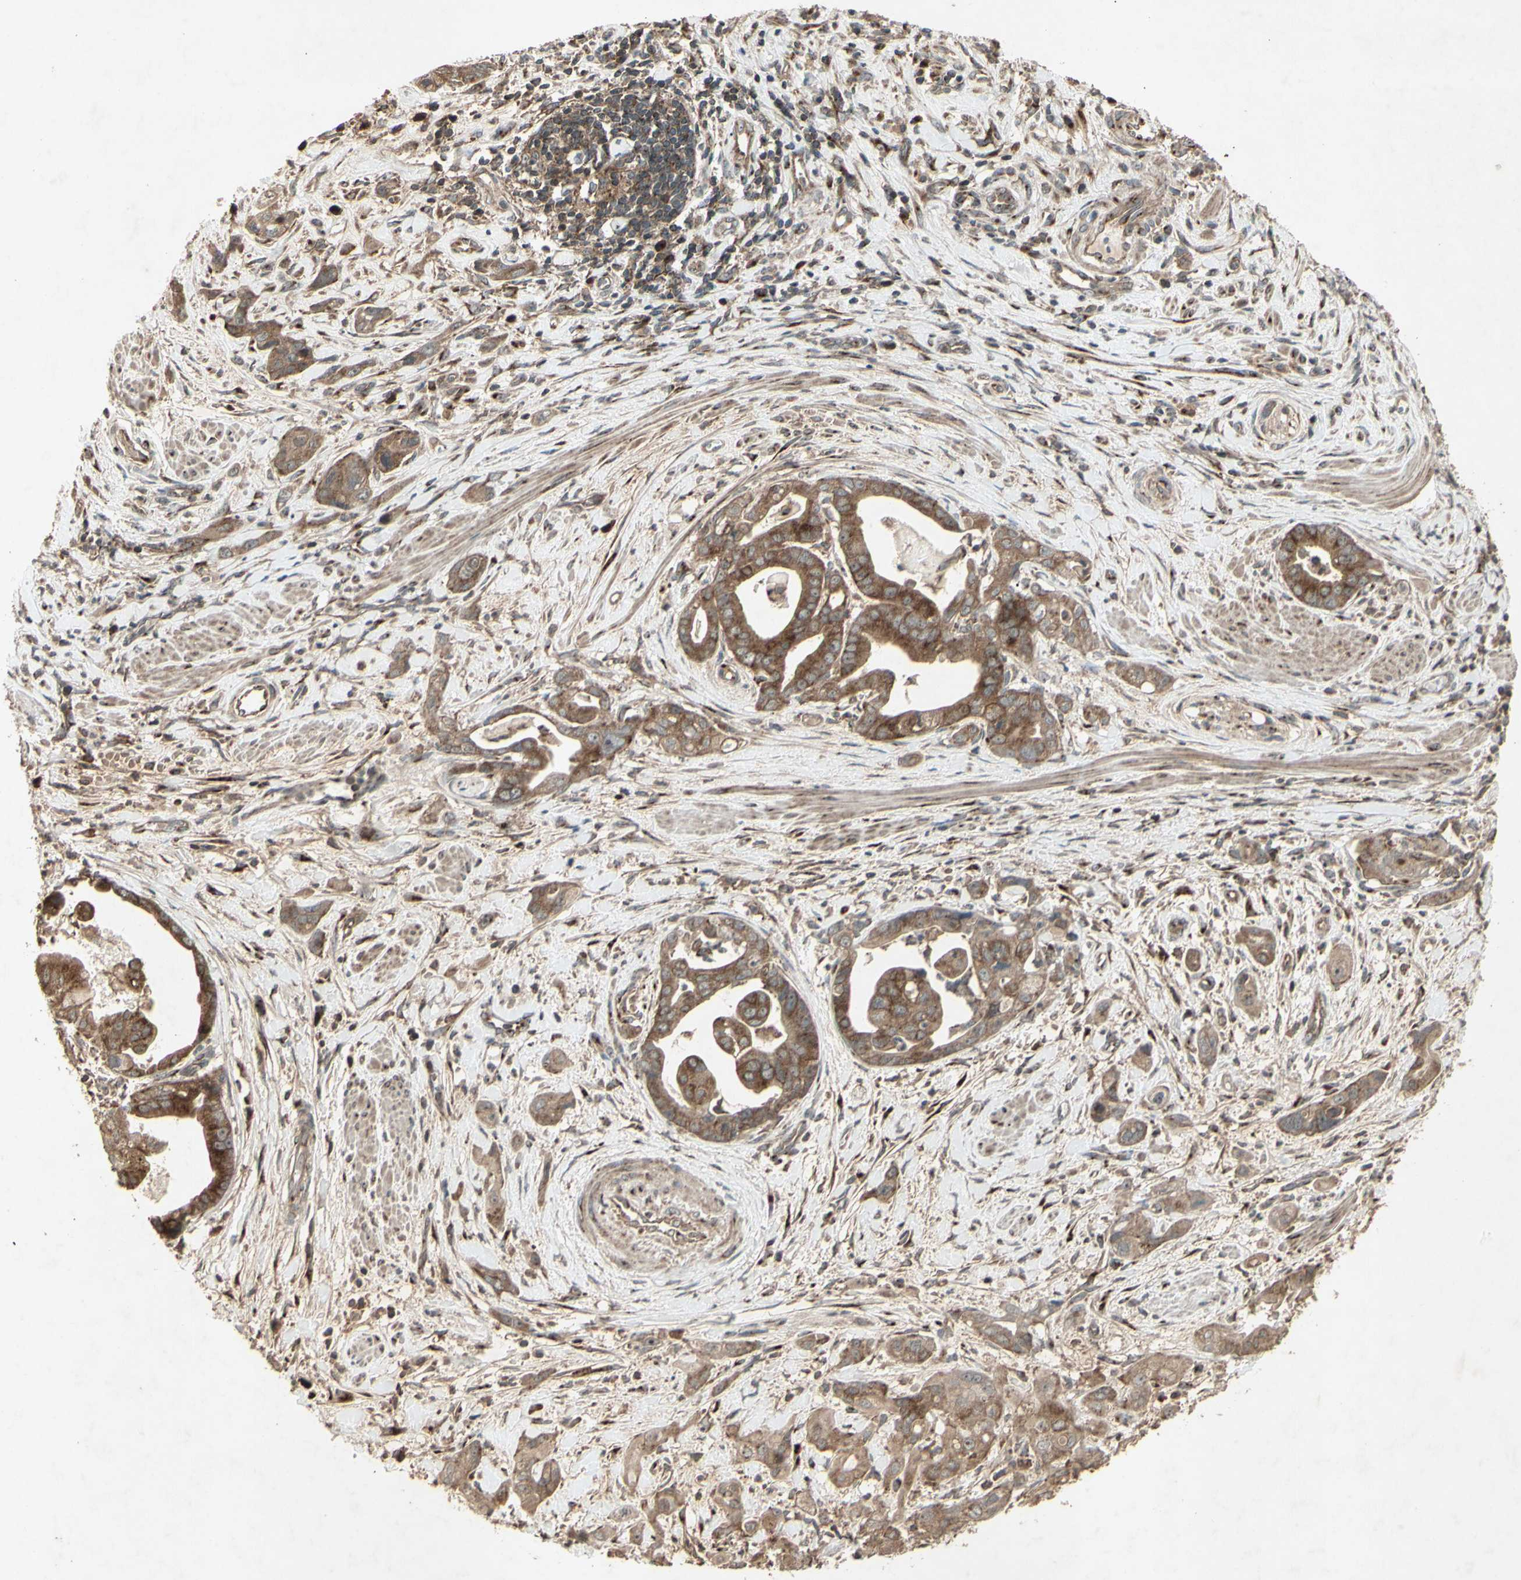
{"staining": {"intensity": "moderate", "quantity": ">75%", "location": "cytoplasmic/membranous"}, "tissue": "pancreatic cancer", "cell_type": "Tumor cells", "image_type": "cancer", "snomed": [{"axis": "morphology", "description": "Adenocarcinoma, NOS"}, {"axis": "topography", "description": "Pancreas"}], "caption": "Protein staining by immunohistochemistry (IHC) exhibits moderate cytoplasmic/membranous positivity in about >75% of tumor cells in pancreatic cancer.", "gene": "AP1G1", "patient": {"sex": "female", "age": 75}}